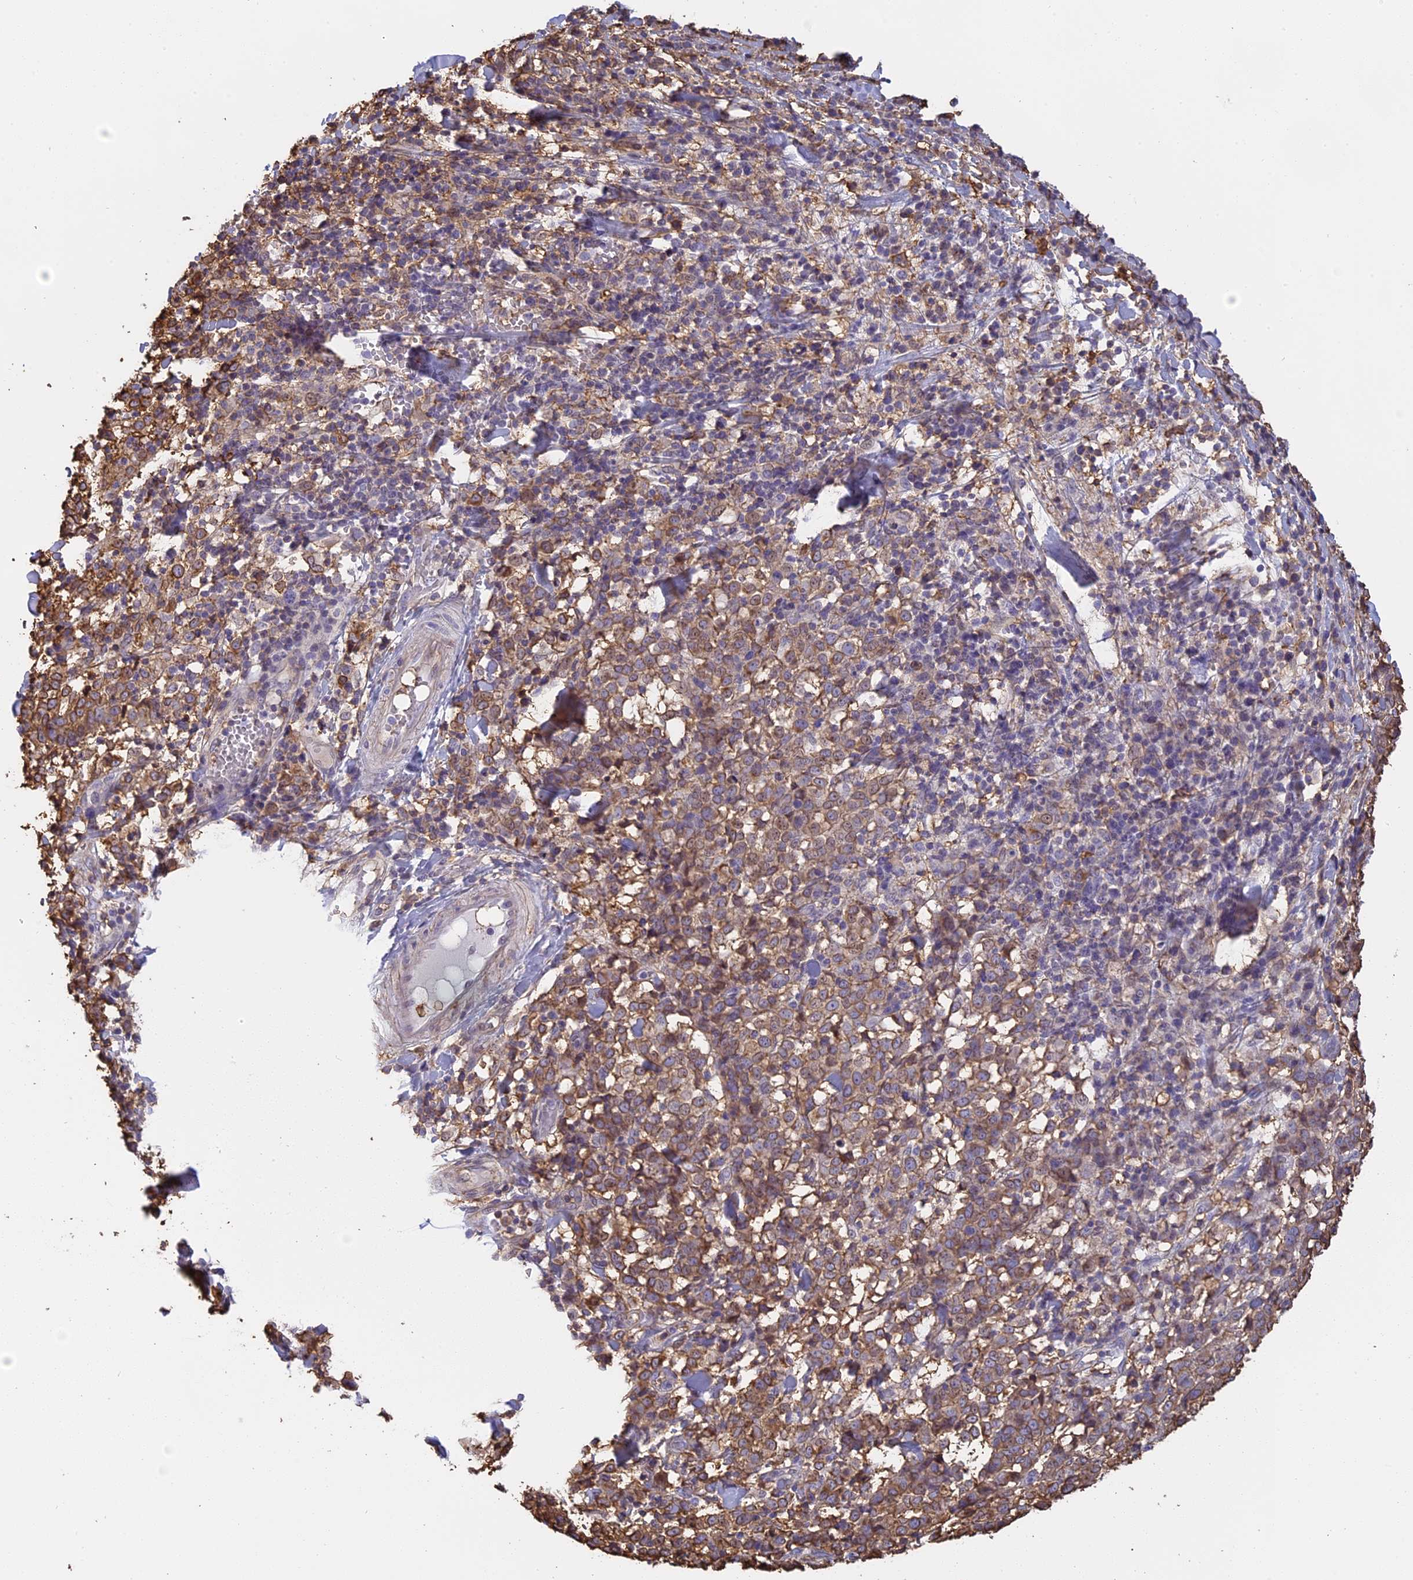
{"staining": {"intensity": "moderate", "quantity": "25%-75%", "location": "cytoplasmic/membranous"}, "tissue": "melanoma", "cell_type": "Tumor cells", "image_type": "cancer", "snomed": [{"axis": "morphology", "description": "Malignant melanoma, NOS"}, {"axis": "topography", "description": "Skin"}], "caption": "Human malignant melanoma stained for a protein (brown) shows moderate cytoplasmic/membranous positive positivity in about 25%-75% of tumor cells.", "gene": "TMEM255B", "patient": {"sex": "female", "age": 72}}